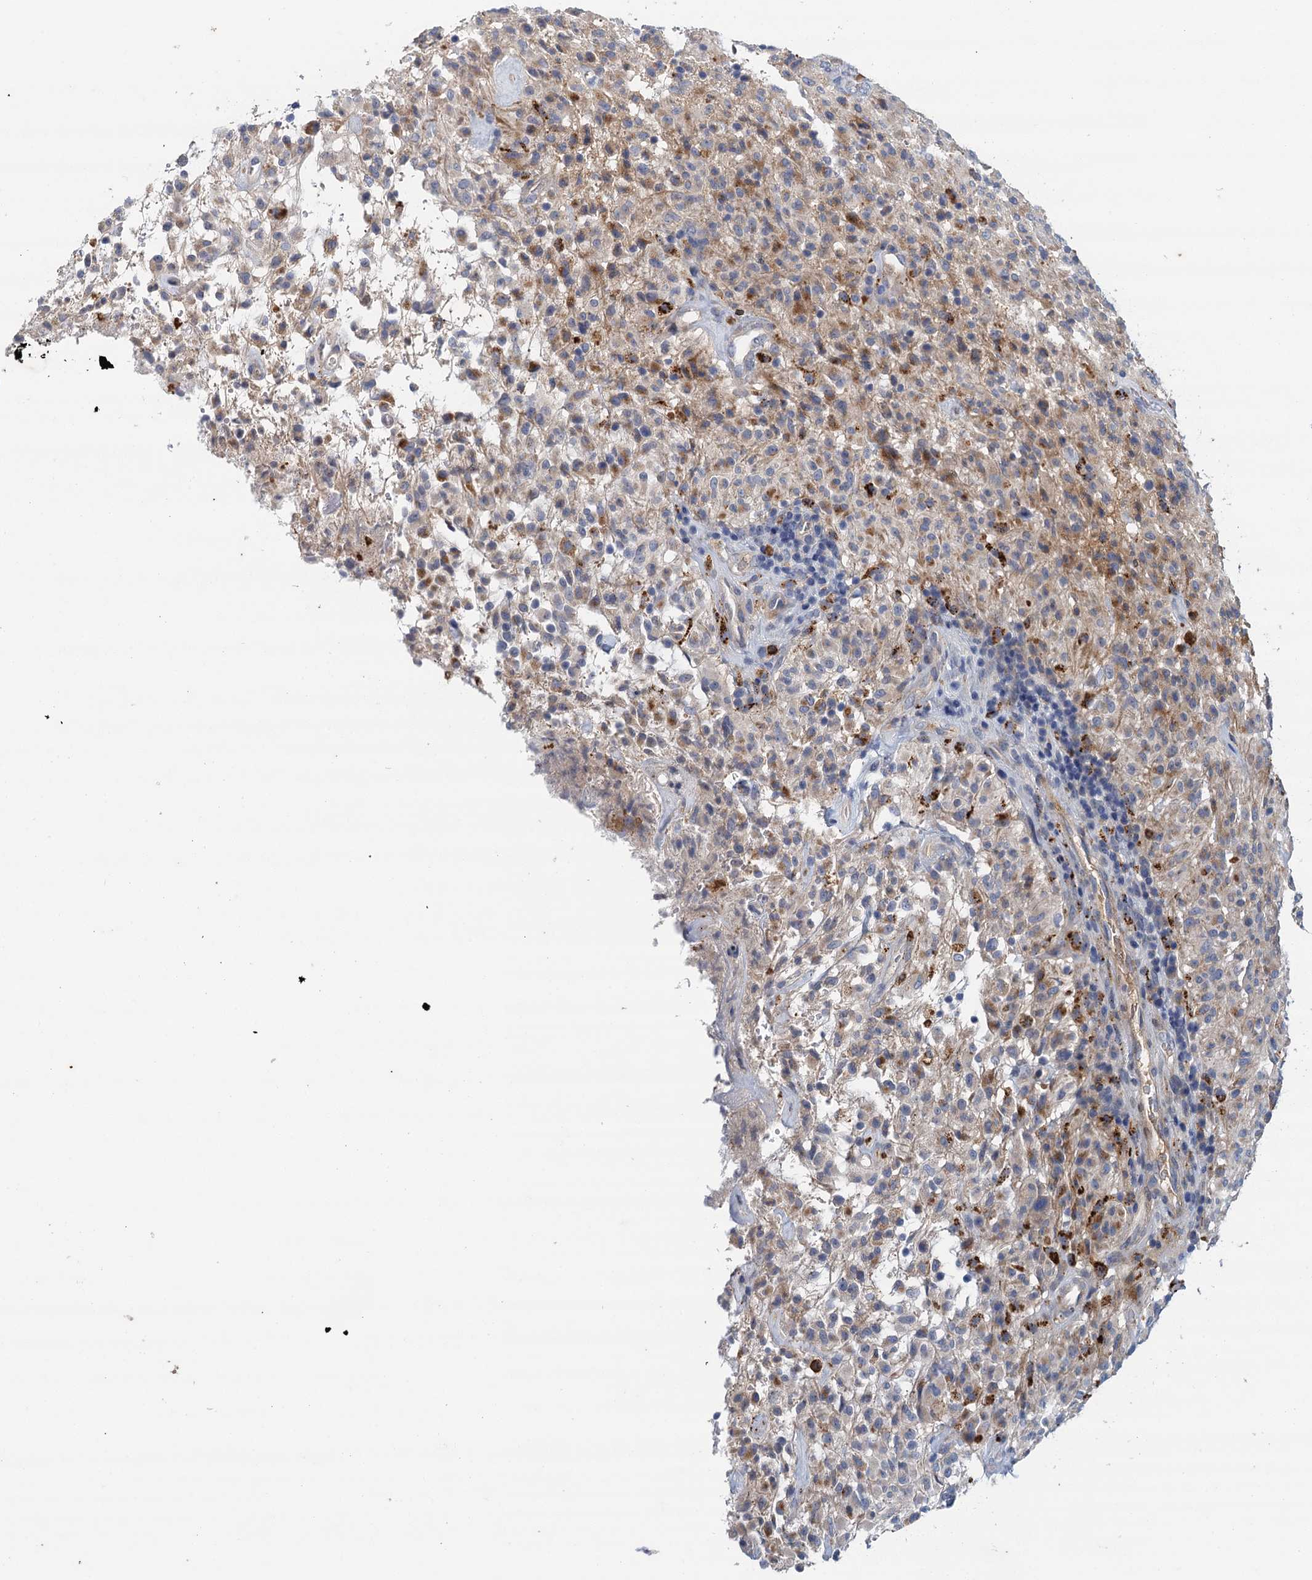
{"staining": {"intensity": "negative", "quantity": "none", "location": "none"}, "tissue": "glioma", "cell_type": "Tumor cells", "image_type": "cancer", "snomed": [{"axis": "morphology", "description": "Glioma, malignant, High grade"}, {"axis": "topography", "description": "Brain"}], "caption": "IHC image of neoplastic tissue: glioma stained with DAB shows no significant protein expression in tumor cells.", "gene": "TPCN1", "patient": {"sex": "female", "age": 57}}